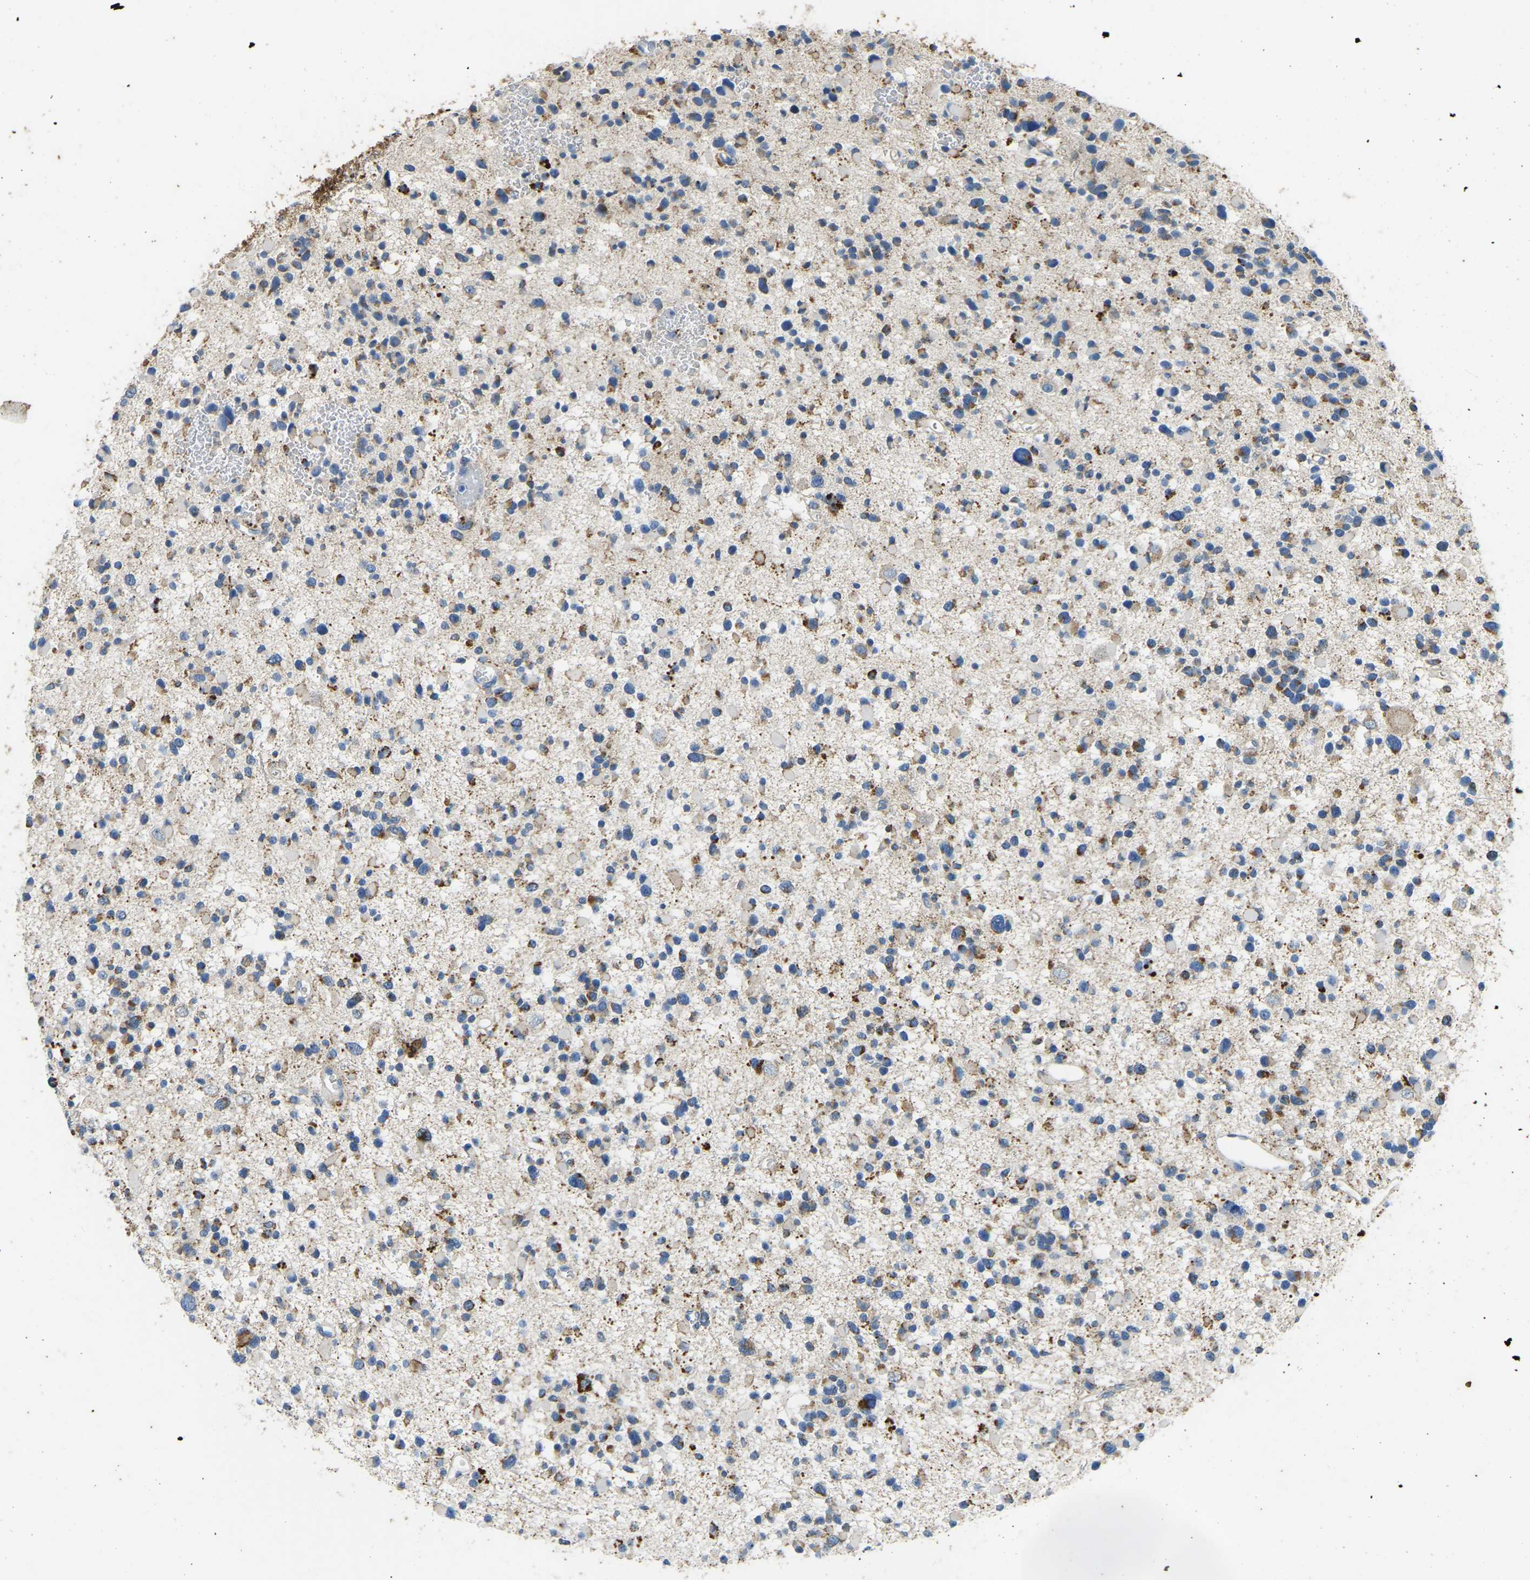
{"staining": {"intensity": "moderate", "quantity": "<25%", "location": "cytoplasmic/membranous"}, "tissue": "glioma", "cell_type": "Tumor cells", "image_type": "cancer", "snomed": [{"axis": "morphology", "description": "Glioma, malignant, Low grade"}, {"axis": "topography", "description": "Brain"}], "caption": "The photomicrograph shows immunohistochemical staining of glioma. There is moderate cytoplasmic/membranous positivity is identified in approximately <25% of tumor cells.", "gene": "ZNF200", "patient": {"sex": "female", "age": 22}}